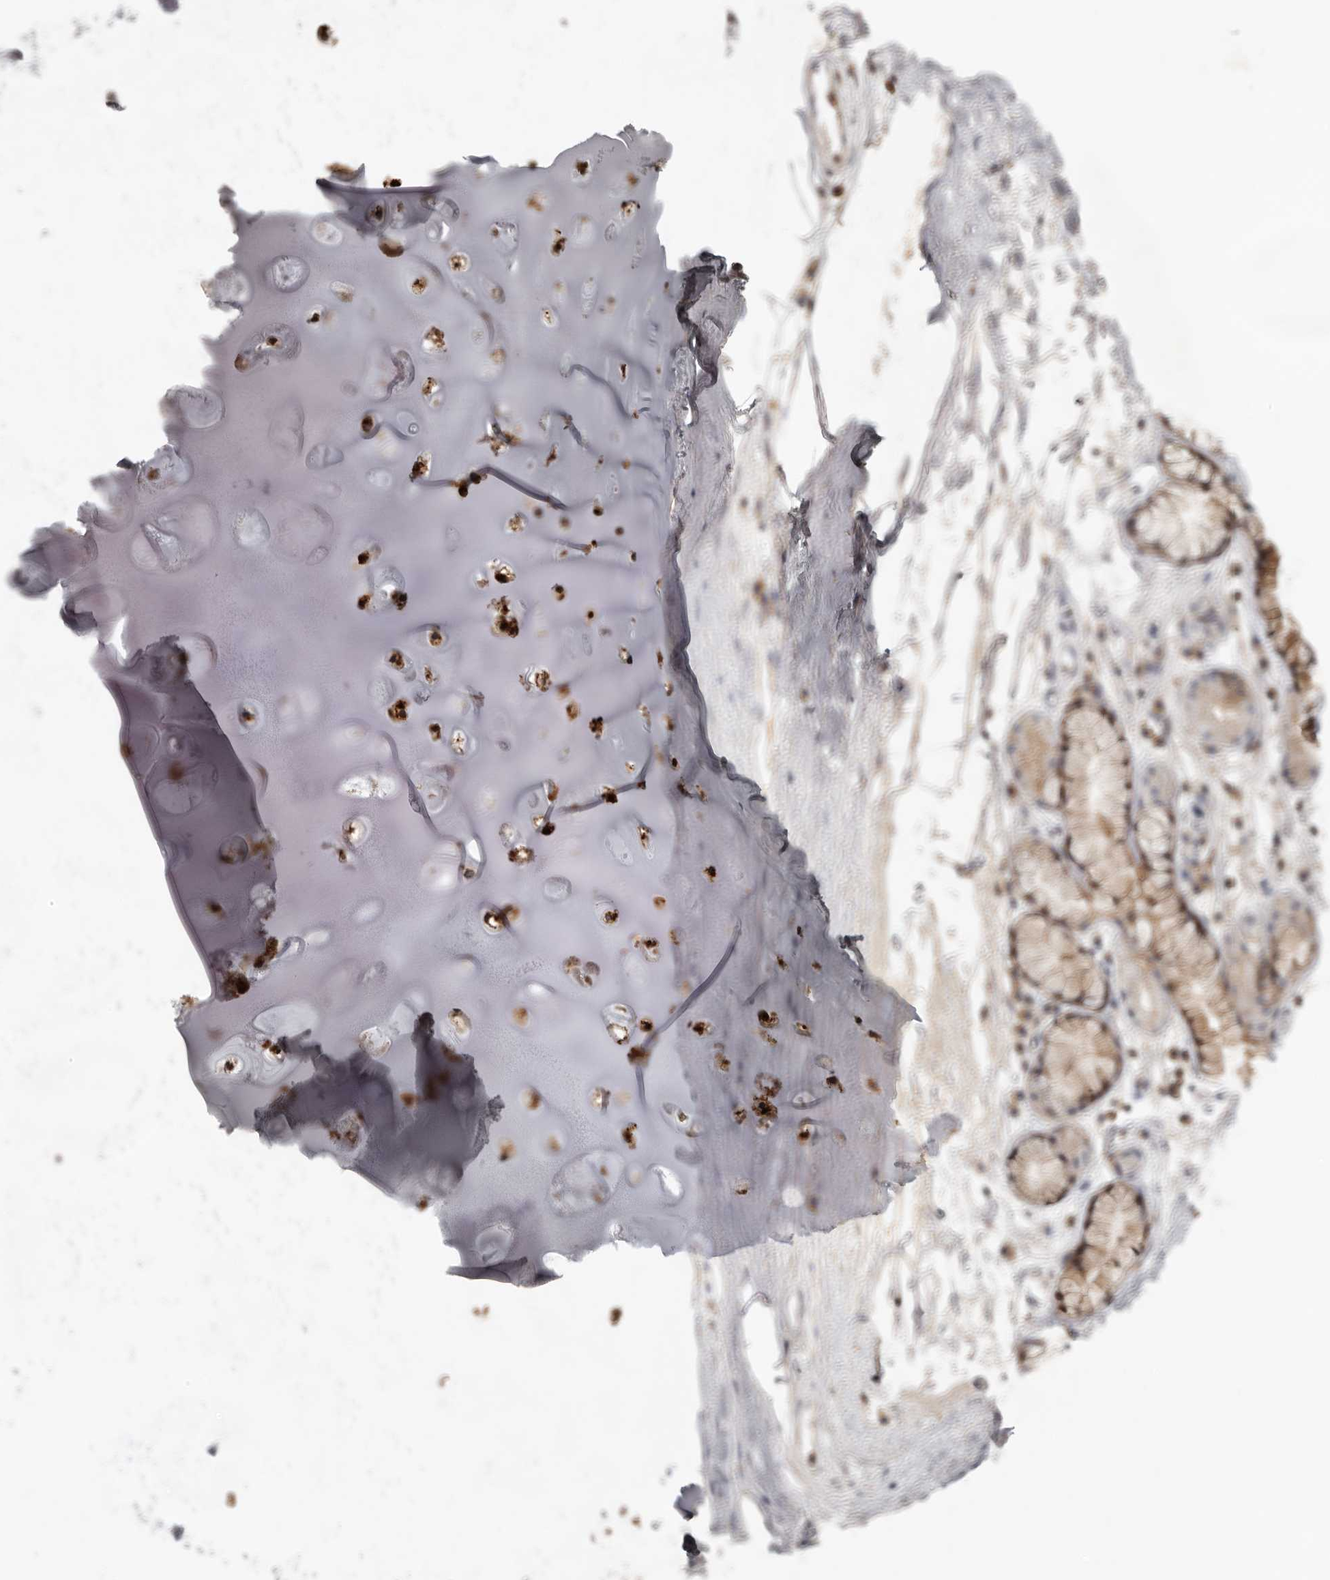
{"staining": {"intensity": "negative", "quantity": "none", "location": "none"}, "tissue": "adipose tissue", "cell_type": "Adipocytes", "image_type": "normal", "snomed": [{"axis": "morphology", "description": "Normal tissue, NOS"}, {"axis": "topography", "description": "Cartilage tissue"}], "caption": "Immunohistochemical staining of unremarkable human adipose tissue shows no significant positivity in adipocytes. The staining is performed using DAB brown chromogen with nuclei counter-stained in using hematoxylin.", "gene": "KIF26B", "patient": {"sex": "female", "age": 63}}